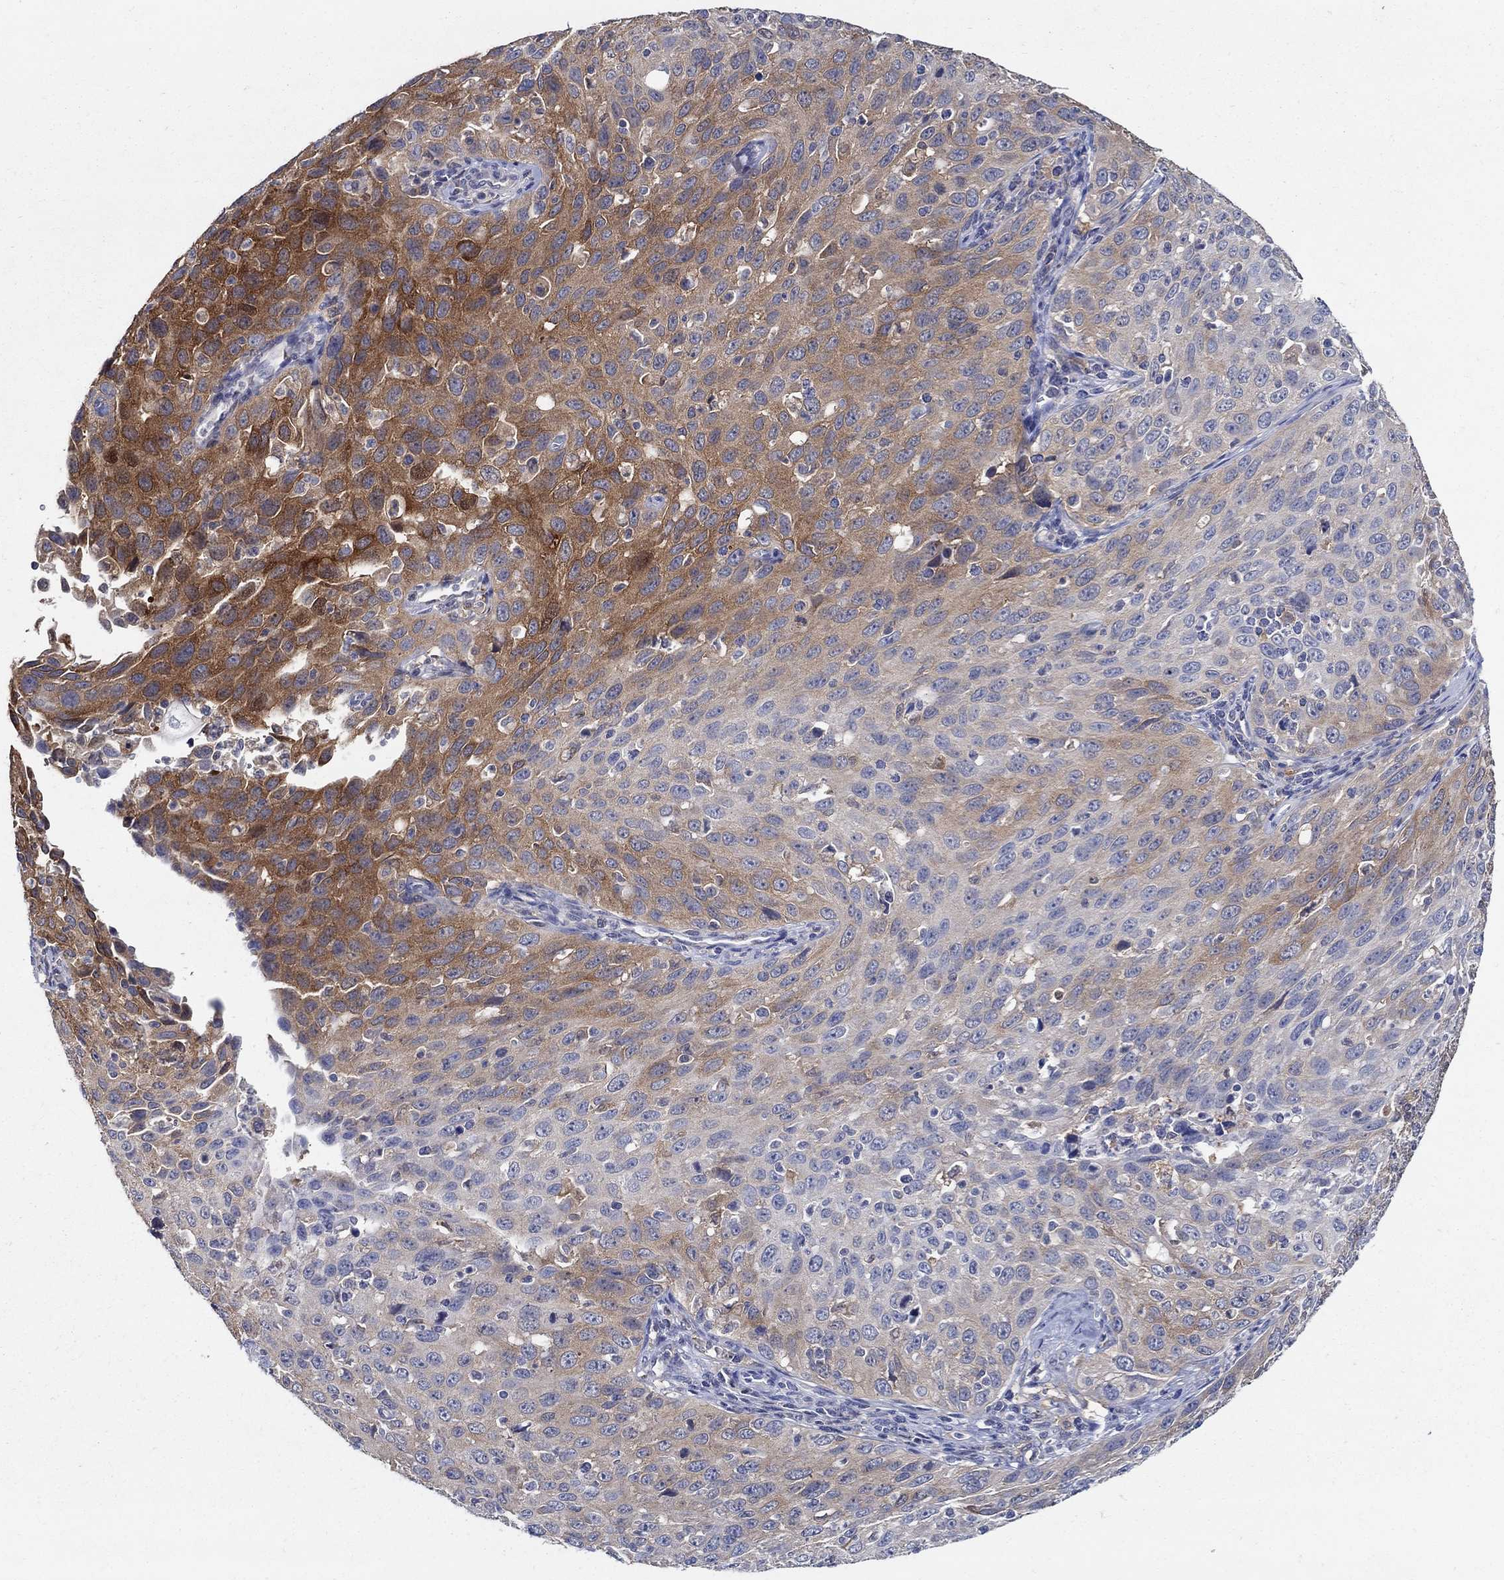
{"staining": {"intensity": "strong", "quantity": "25%-75%", "location": "cytoplasmic/membranous"}, "tissue": "cervical cancer", "cell_type": "Tumor cells", "image_type": "cancer", "snomed": [{"axis": "morphology", "description": "Squamous cell carcinoma, NOS"}, {"axis": "topography", "description": "Cervix"}], "caption": "About 25%-75% of tumor cells in cervical squamous cell carcinoma demonstrate strong cytoplasmic/membranous protein staining as visualized by brown immunohistochemical staining.", "gene": "MTHFR", "patient": {"sex": "female", "age": 26}}